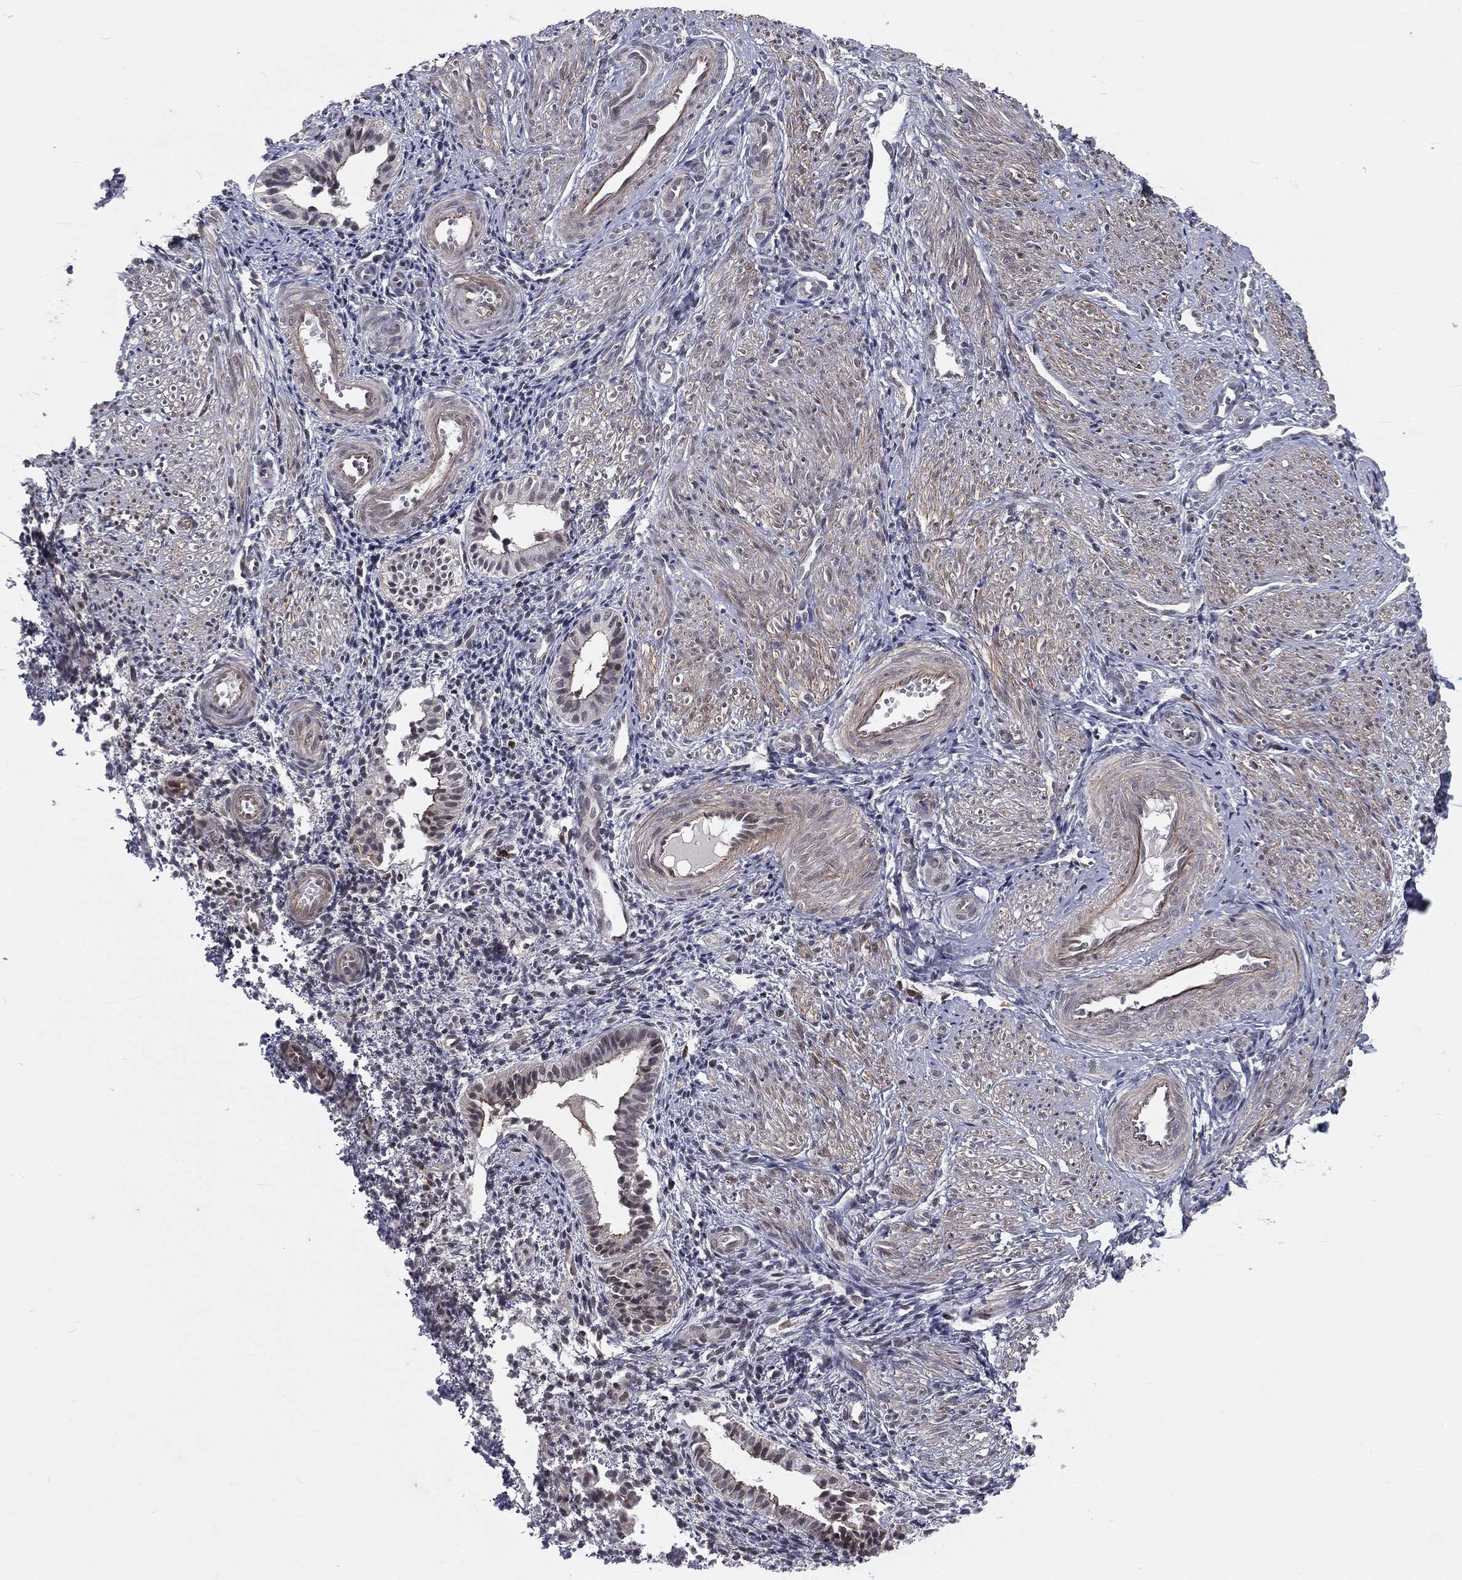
{"staining": {"intensity": "moderate", "quantity": "<25%", "location": "nuclear"}, "tissue": "endometrium", "cell_type": "Cells in endometrial stroma", "image_type": "normal", "snomed": [{"axis": "morphology", "description": "Normal tissue, NOS"}, {"axis": "topography", "description": "Endometrium"}], "caption": "Approximately <25% of cells in endometrial stroma in benign endometrium demonstrate moderate nuclear protein positivity as visualized by brown immunohistochemical staining.", "gene": "MORC2", "patient": {"sex": "female", "age": 47}}